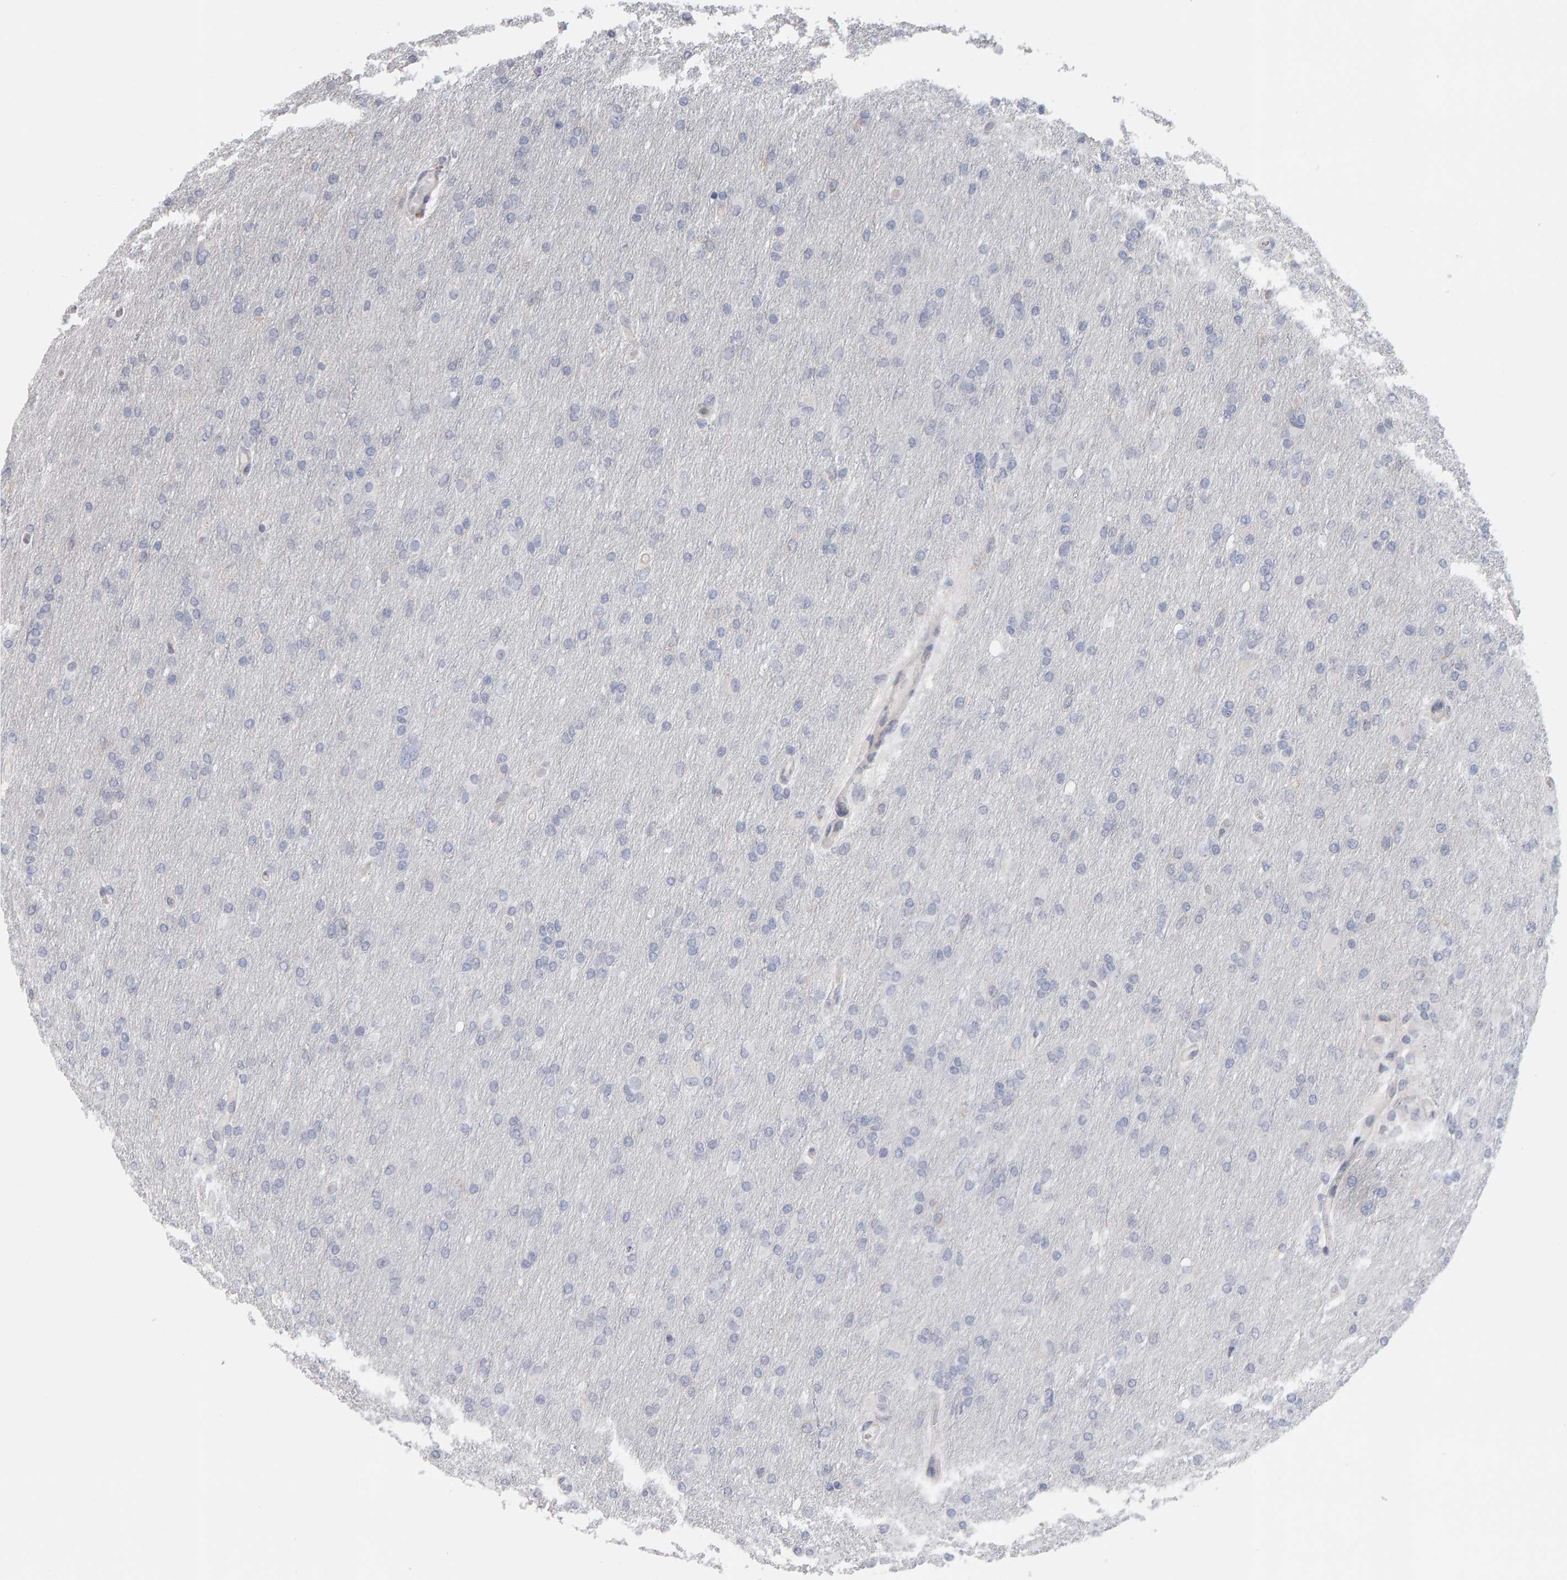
{"staining": {"intensity": "negative", "quantity": "none", "location": "none"}, "tissue": "glioma", "cell_type": "Tumor cells", "image_type": "cancer", "snomed": [{"axis": "morphology", "description": "Glioma, malignant, High grade"}, {"axis": "topography", "description": "Cerebral cortex"}], "caption": "Immunohistochemistry histopathology image of human glioma stained for a protein (brown), which shows no positivity in tumor cells.", "gene": "MSRA", "patient": {"sex": "female", "age": 36}}